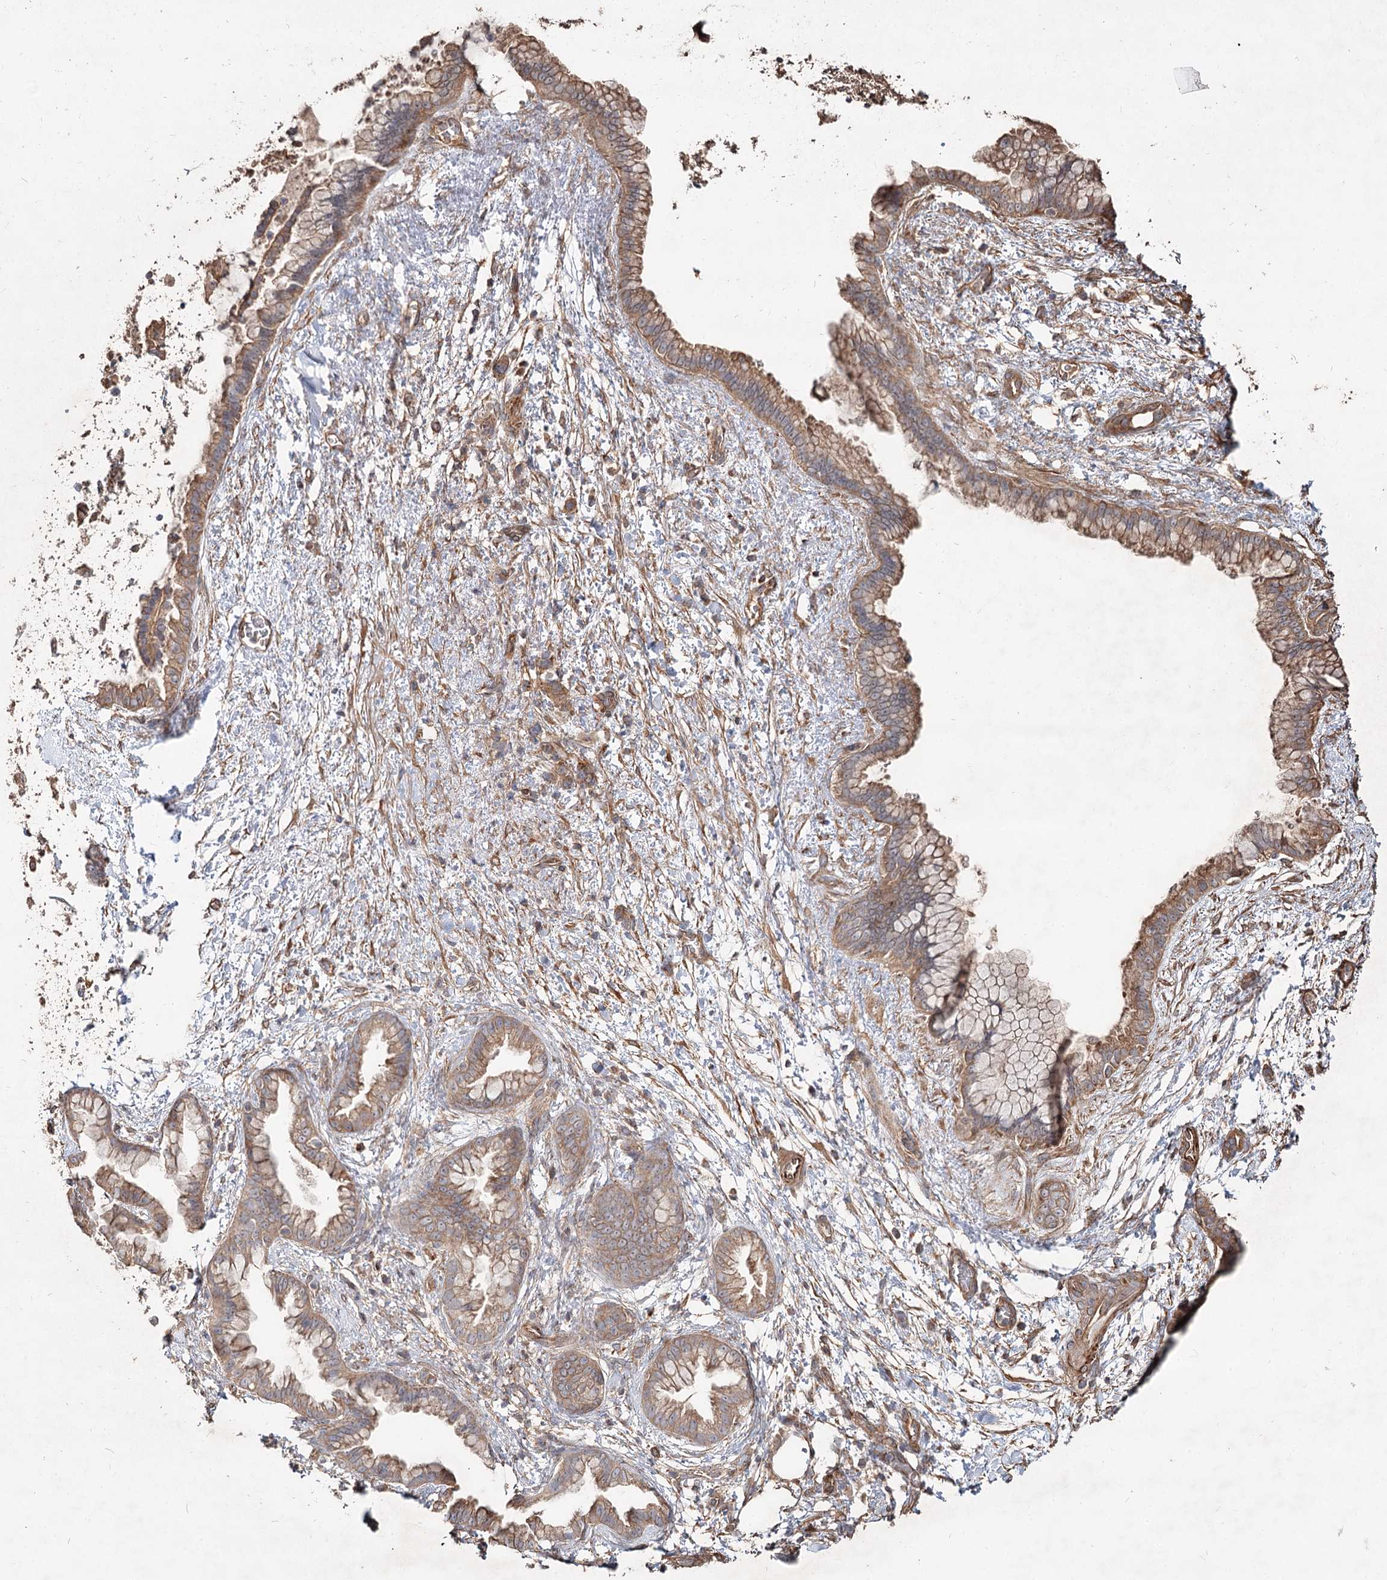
{"staining": {"intensity": "moderate", "quantity": ">75%", "location": "cytoplasmic/membranous"}, "tissue": "pancreatic cancer", "cell_type": "Tumor cells", "image_type": "cancer", "snomed": [{"axis": "morphology", "description": "Adenocarcinoma, NOS"}, {"axis": "topography", "description": "Pancreas"}], "caption": "This is an image of immunohistochemistry staining of pancreatic cancer, which shows moderate positivity in the cytoplasmic/membranous of tumor cells.", "gene": "SPART", "patient": {"sex": "female", "age": 78}}